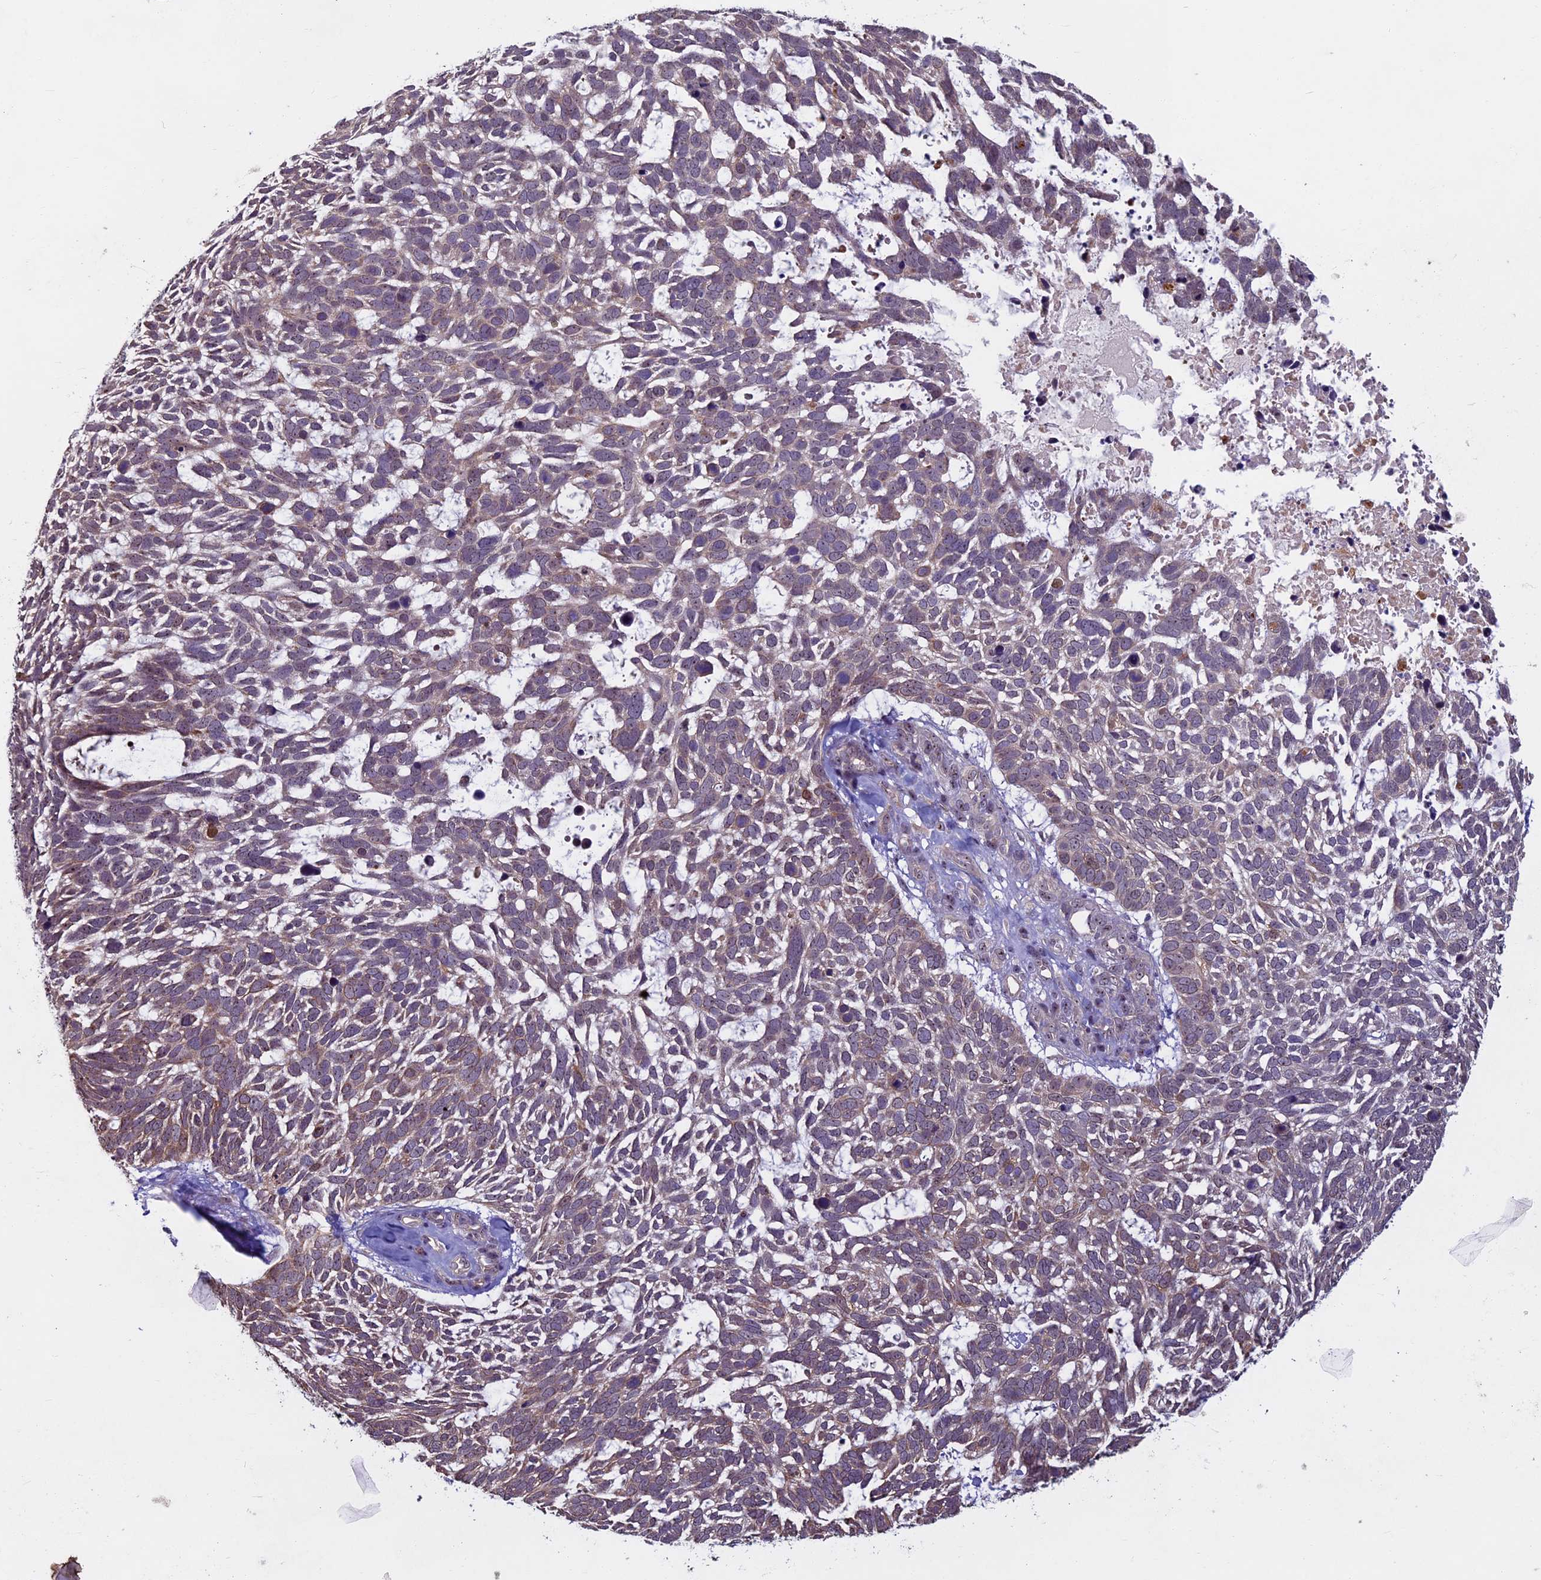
{"staining": {"intensity": "weak", "quantity": "25%-75%", "location": "cytoplasmic/membranous"}, "tissue": "skin cancer", "cell_type": "Tumor cells", "image_type": "cancer", "snomed": [{"axis": "morphology", "description": "Basal cell carcinoma"}, {"axis": "topography", "description": "Skin"}], "caption": "Skin cancer (basal cell carcinoma) stained with DAB (3,3'-diaminobenzidine) immunohistochemistry (IHC) exhibits low levels of weak cytoplasmic/membranous staining in approximately 25%-75% of tumor cells.", "gene": "SPIRE1", "patient": {"sex": "male", "age": 88}}